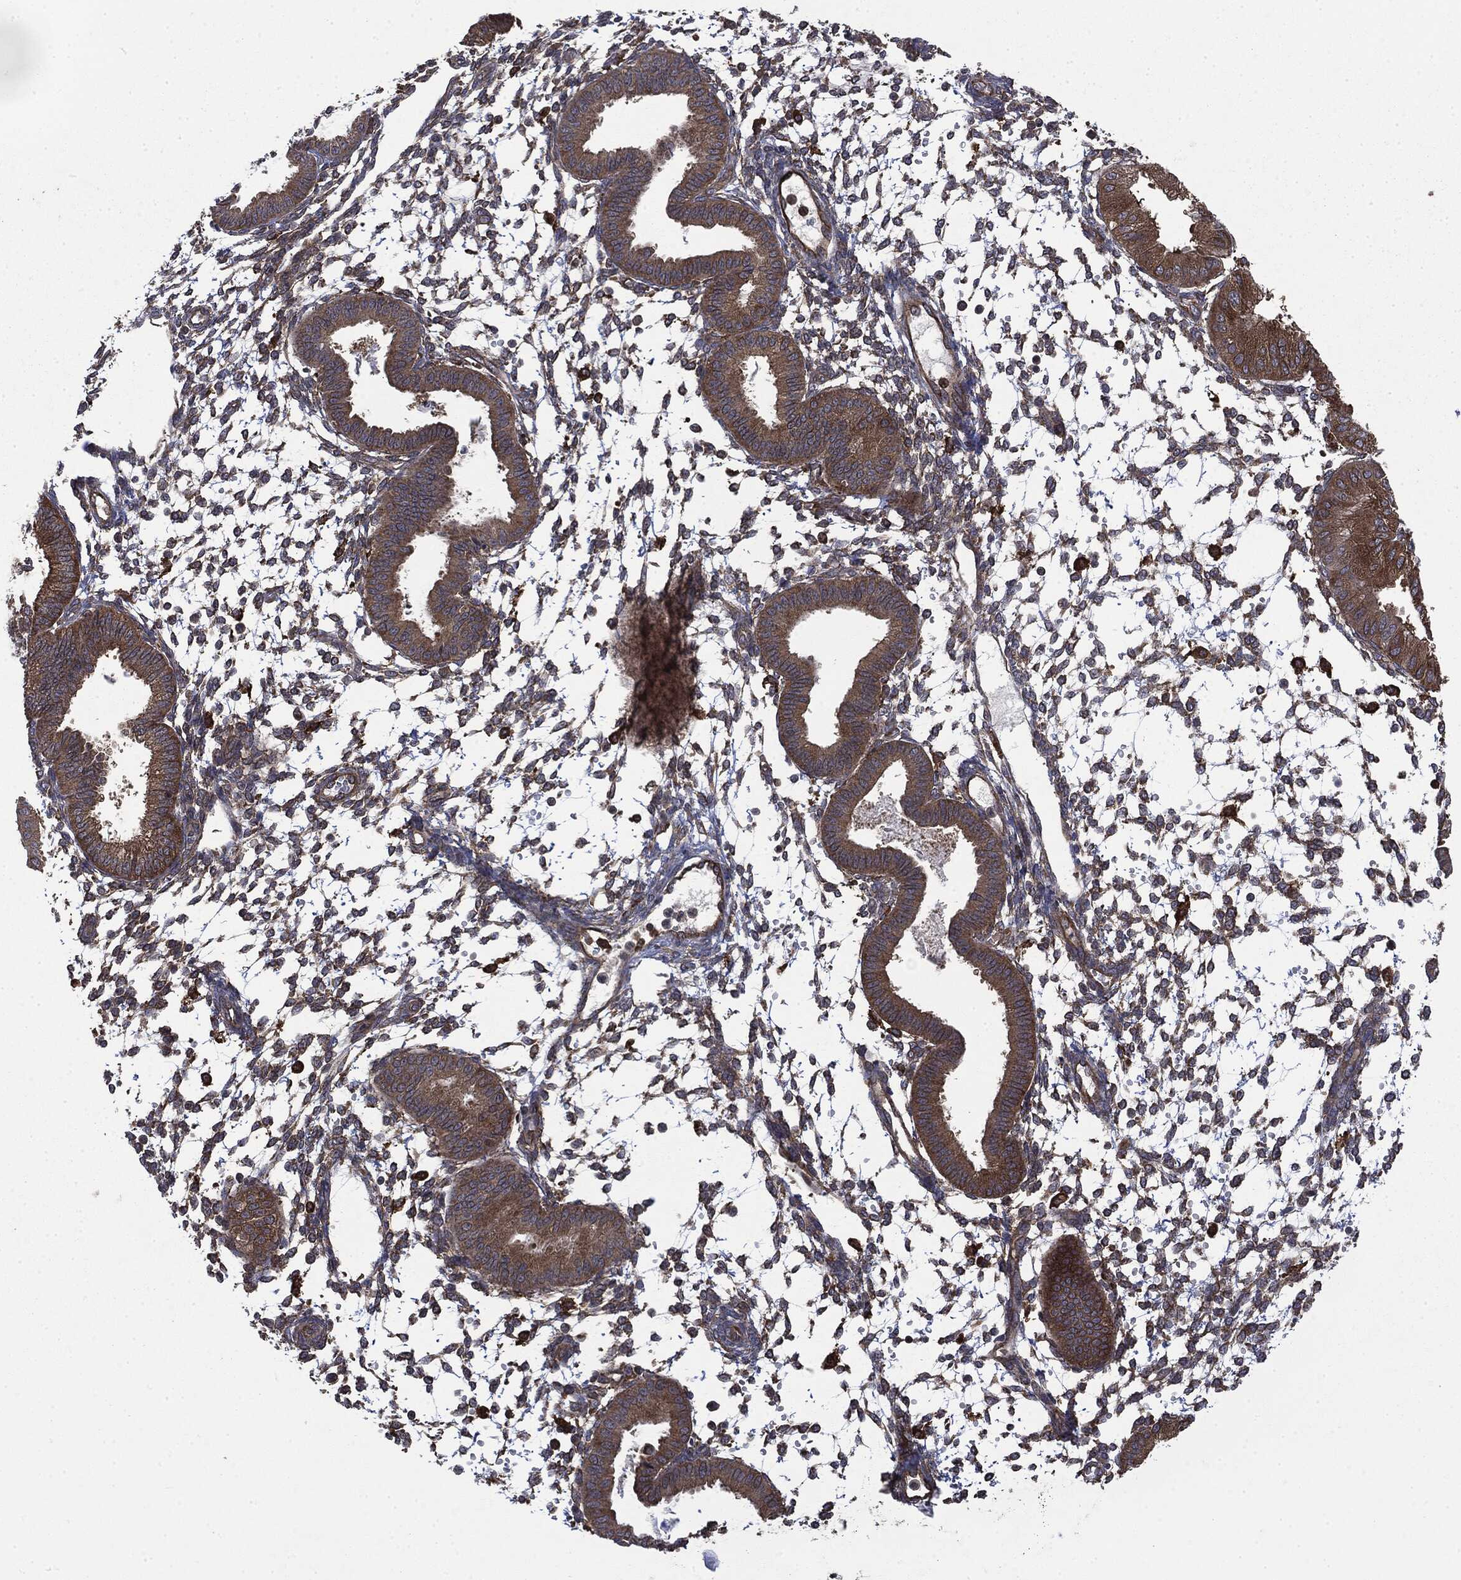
{"staining": {"intensity": "moderate", "quantity": "<25%", "location": "cytoplasmic/membranous"}, "tissue": "endometrium", "cell_type": "Cells in endometrial stroma", "image_type": "normal", "snomed": [{"axis": "morphology", "description": "Normal tissue, NOS"}, {"axis": "topography", "description": "Endometrium"}], "caption": "Immunohistochemical staining of normal endometrium exhibits low levels of moderate cytoplasmic/membranous positivity in approximately <25% of cells in endometrial stroma.", "gene": "SNX5", "patient": {"sex": "female", "age": 43}}